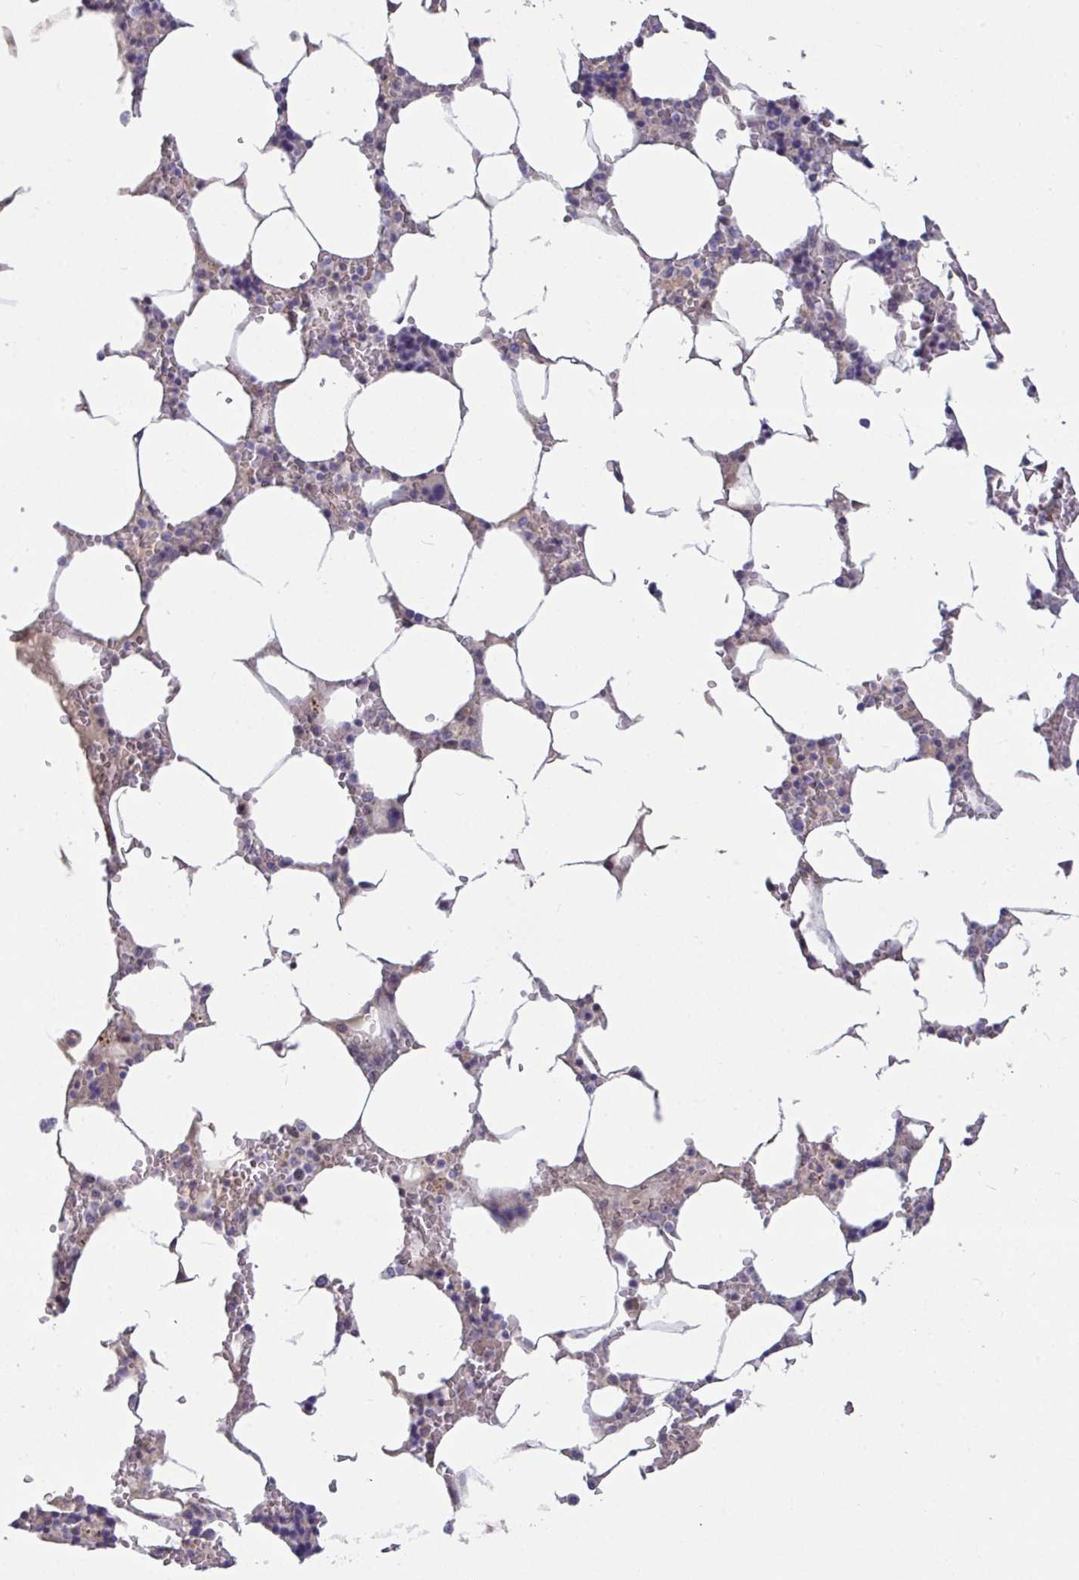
{"staining": {"intensity": "negative", "quantity": "none", "location": "none"}, "tissue": "bone marrow", "cell_type": "Hematopoietic cells", "image_type": "normal", "snomed": [{"axis": "morphology", "description": "Normal tissue, NOS"}, {"axis": "topography", "description": "Bone marrow"}], "caption": "Immunohistochemistry (IHC) of benign bone marrow shows no staining in hematopoietic cells.", "gene": "MYC", "patient": {"sex": "male", "age": 64}}